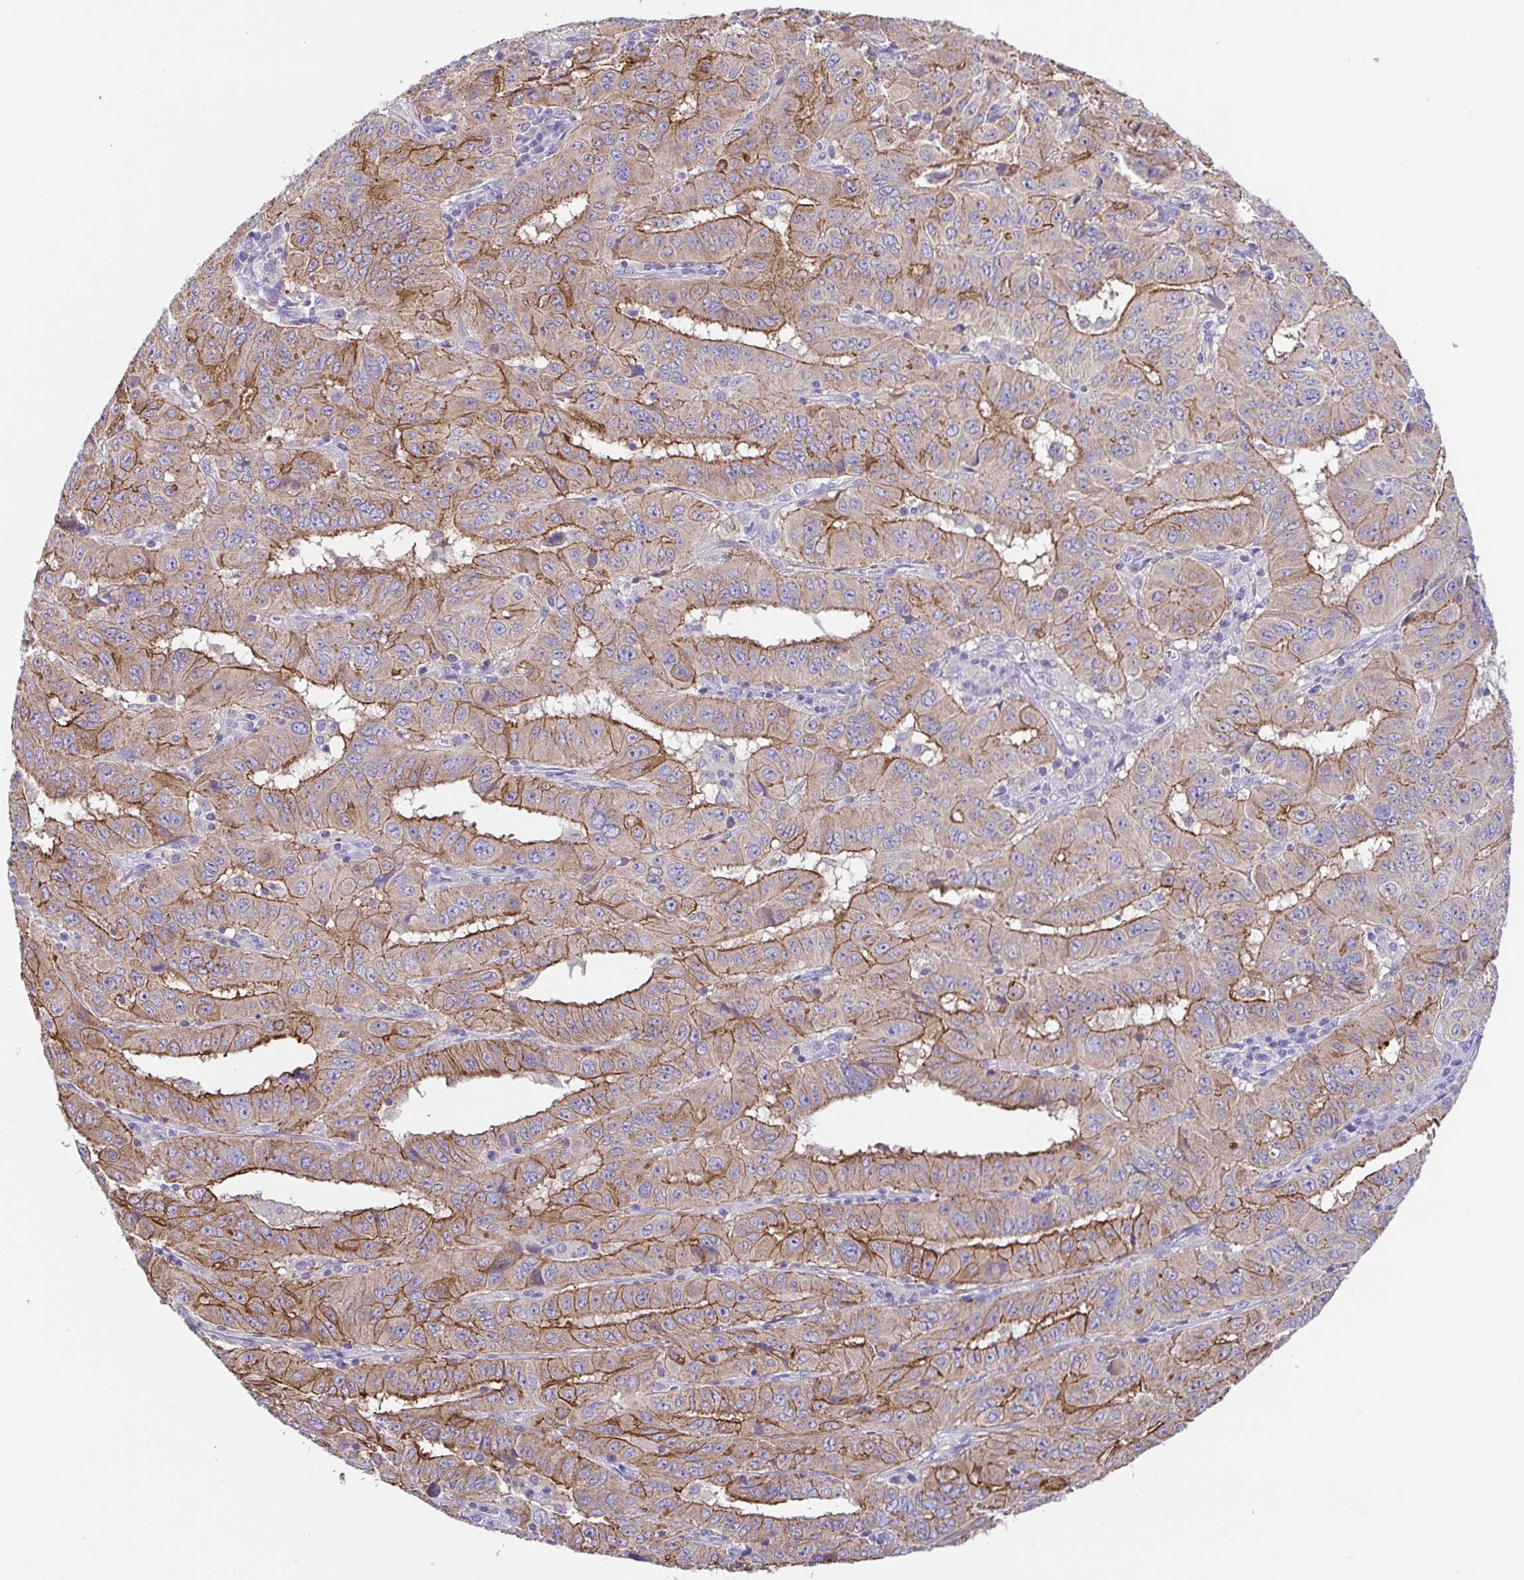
{"staining": {"intensity": "moderate", "quantity": "25%-75%", "location": "cytoplasmic/membranous"}, "tissue": "pancreatic cancer", "cell_type": "Tumor cells", "image_type": "cancer", "snomed": [{"axis": "morphology", "description": "Adenocarcinoma, NOS"}, {"axis": "topography", "description": "Pancreas"}], "caption": "Tumor cells demonstrate medium levels of moderate cytoplasmic/membranous staining in about 25%-75% of cells in human pancreatic adenocarcinoma. Ihc stains the protein of interest in brown and the nuclei are stained blue.", "gene": "SLC13A1", "patient": {"sex": "male", "age": 63}}